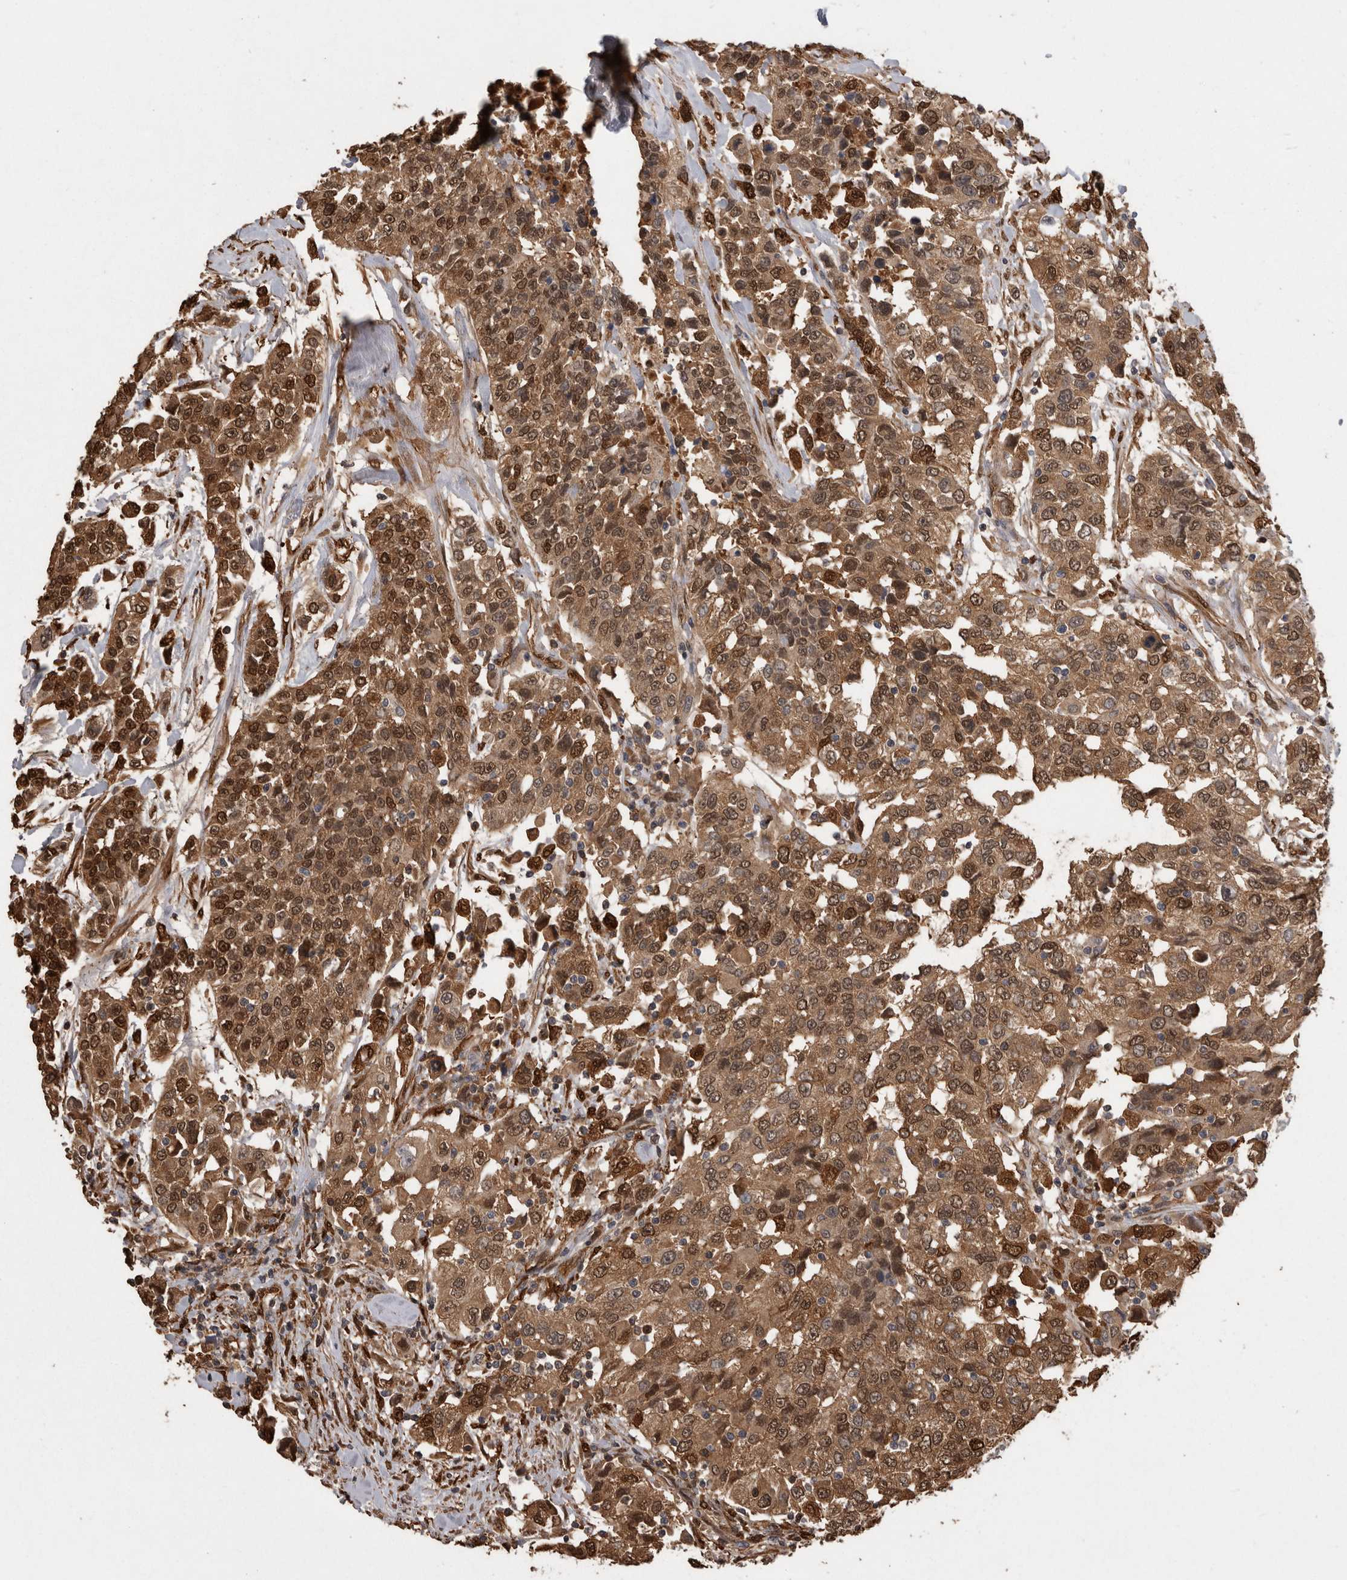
{"staining": {"intensity": "strong", "quantity": ">75%", "location": "cytoplasmic/membranous,nuclear"}, "tissue": "urothelial cancer", "cell_type": "Tumor cells", "image_type": "cancer", "snomed": [{"axis": "morphology", "description": "Urothelial carcinoma, High grade"}, {"axis": "topography", "description": "Urinary bladder"}], "caption": "Immunohistochemistry (IHC) of urothelial cancer displays high levels of strong cytoplasmic/membranous and nuclear expression in approximately >75% of tumor cells.", "gene": "LXN", "patient": {"sex": "female", "age": 80}}